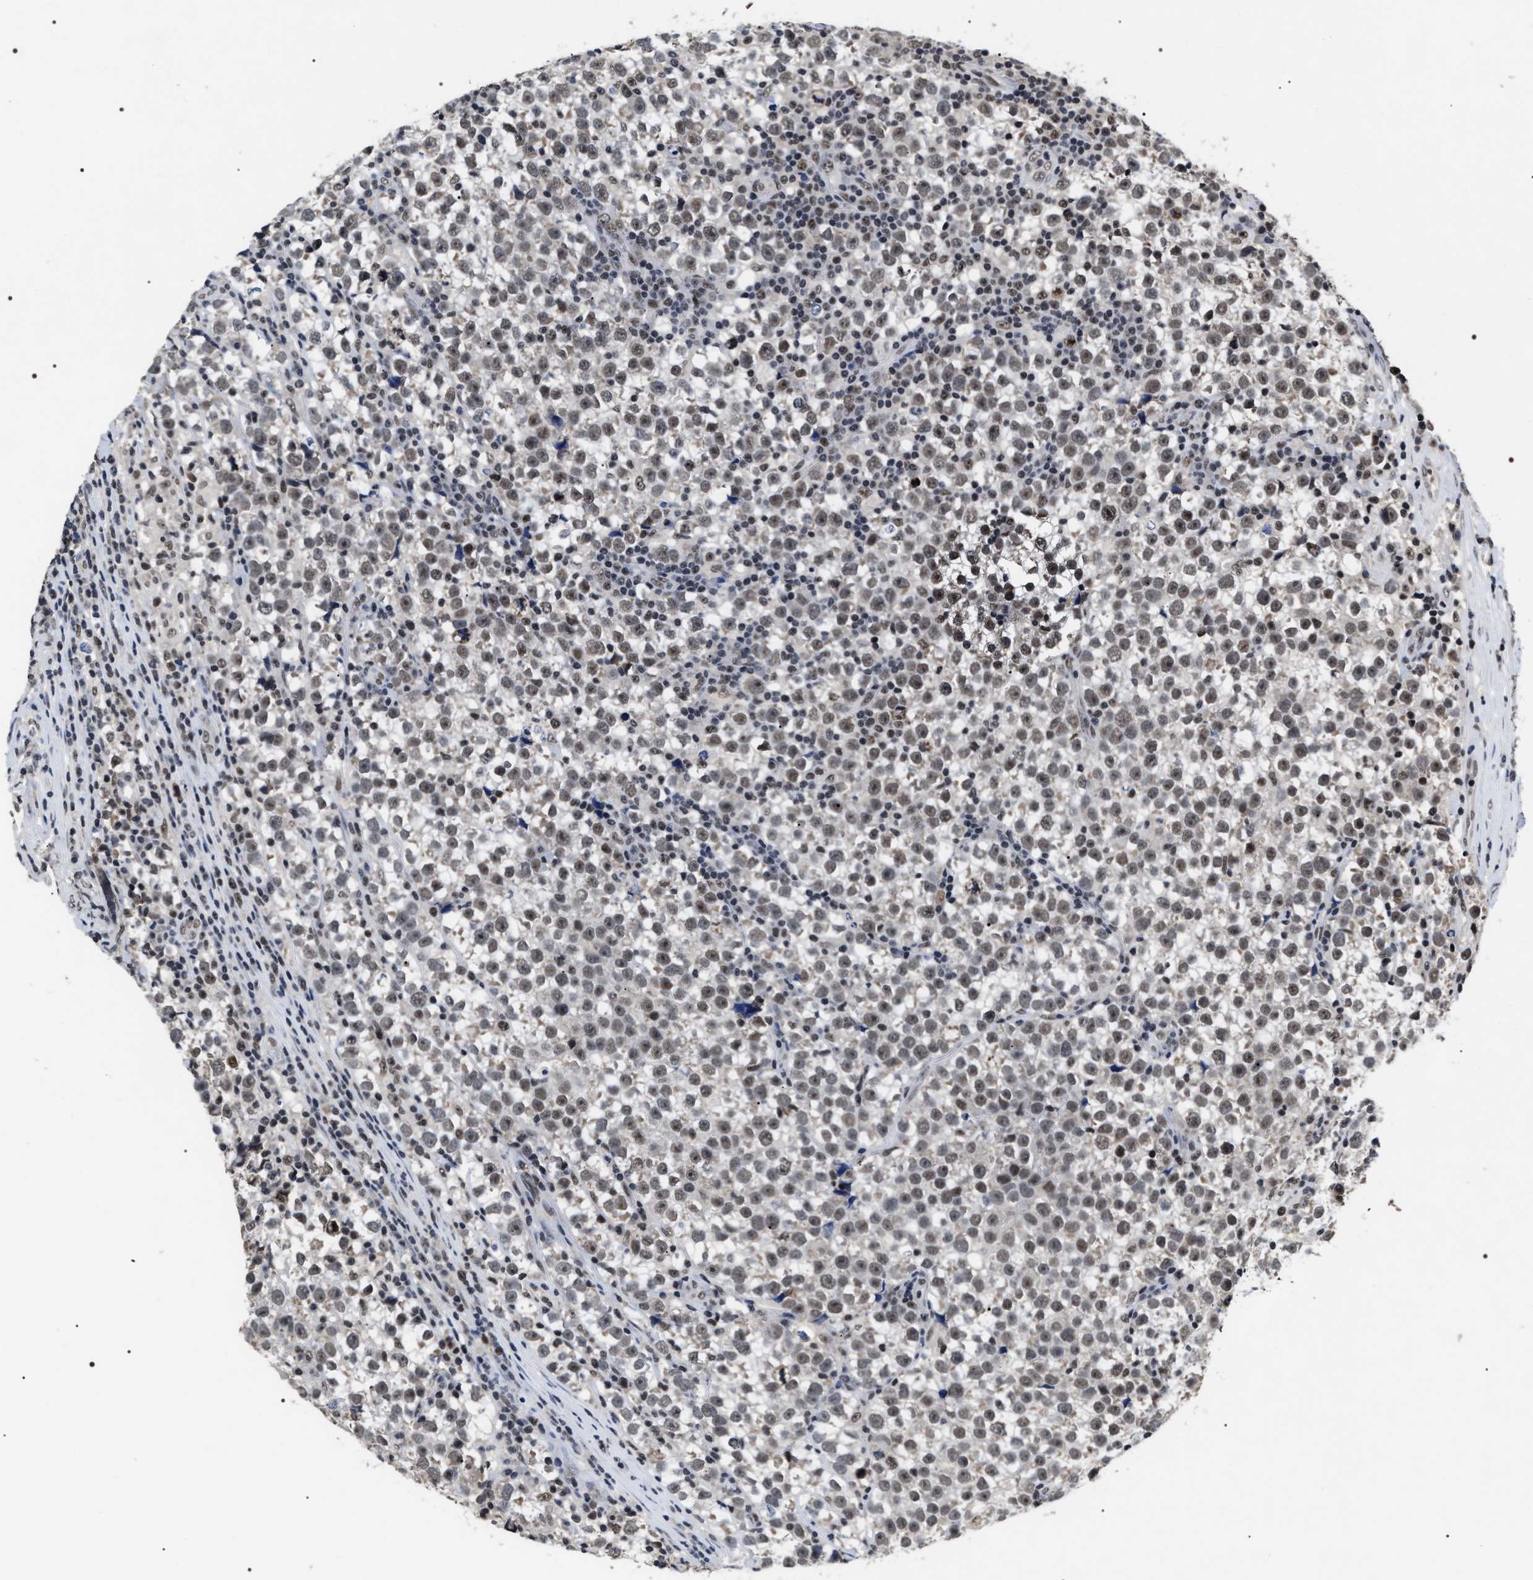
{"staining": {"intensity": "weak", "quantity": ">75%", "location": "nuclear"}, "tissue": "testis cancer", "cell_type": "Tumor cells", "image_type": "cancer", "snomed": [{"axis": "morphology", "description": "Normal tissue, NOS"}, {"axis": "morphology", "description": "Seminoma, NOS"}, {"axis": "topography", "description": "Testis"}], "caption": "High-power microscopy captured an immunohistochemistry image of testis cancer, revealing weak nuclear positivity in about >75% of tumor cells.", "gene": "RRP1B", "patient": {"sex": "male", "age": 43}}